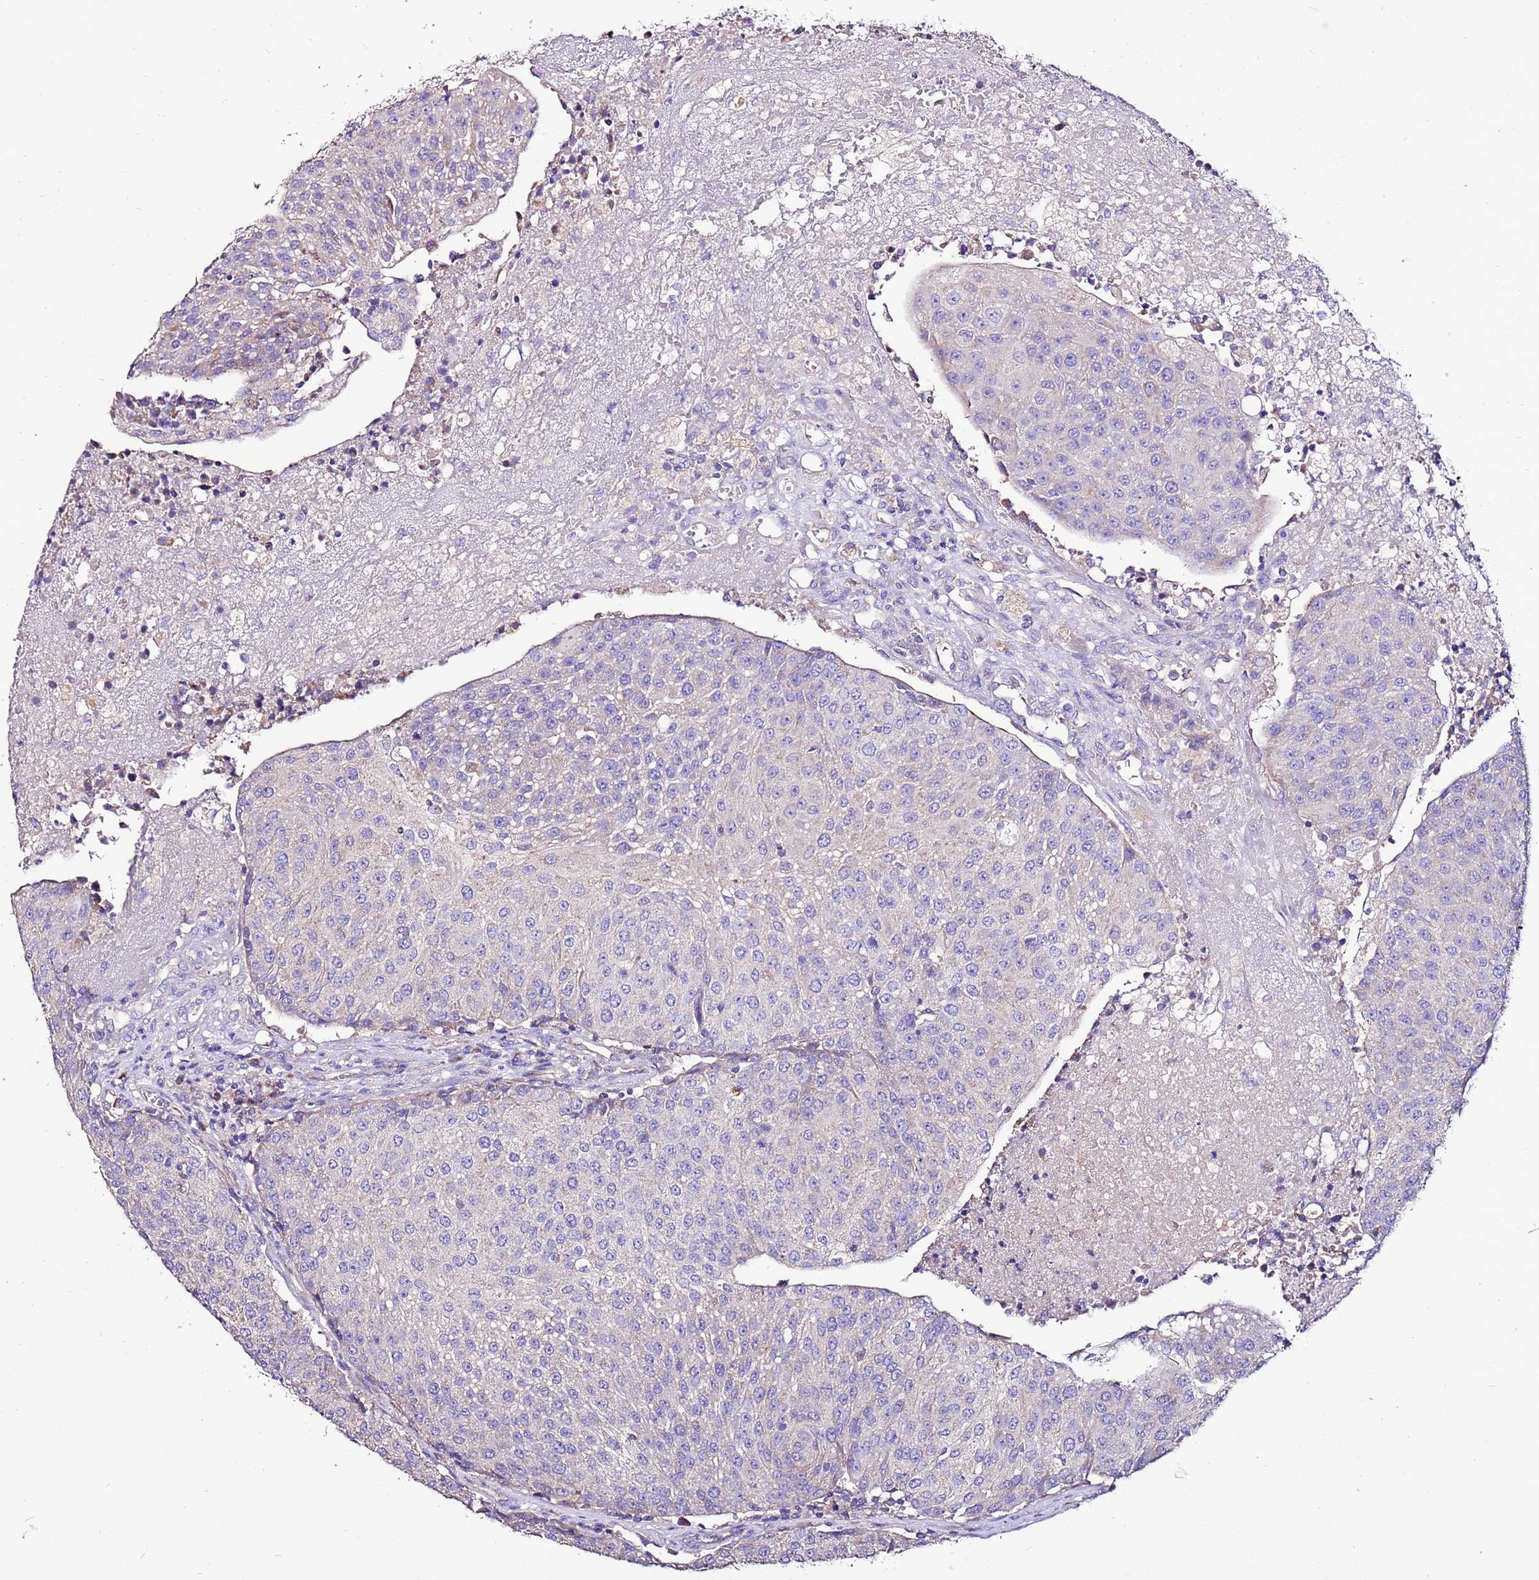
{"staining": {"intensity": "weak", "quantity": "<25%", "location": "cytoplasmic/membranous"}, "tissue": "urothelial cancer", "cell_type": "Tumor cells", "image_type": "cancer", "snomed": [{"axis": "morphology", "description": "Urothelial carcinoma, High grade"}, {"axis": "topography", "description": "Urinary bladder"}], "caption": "The image reveals no staining of tumor cells in high-grade urothelial carcinoma.", "gene": "TMEM106C", "patient": {"sex": "female", "age": 85}}